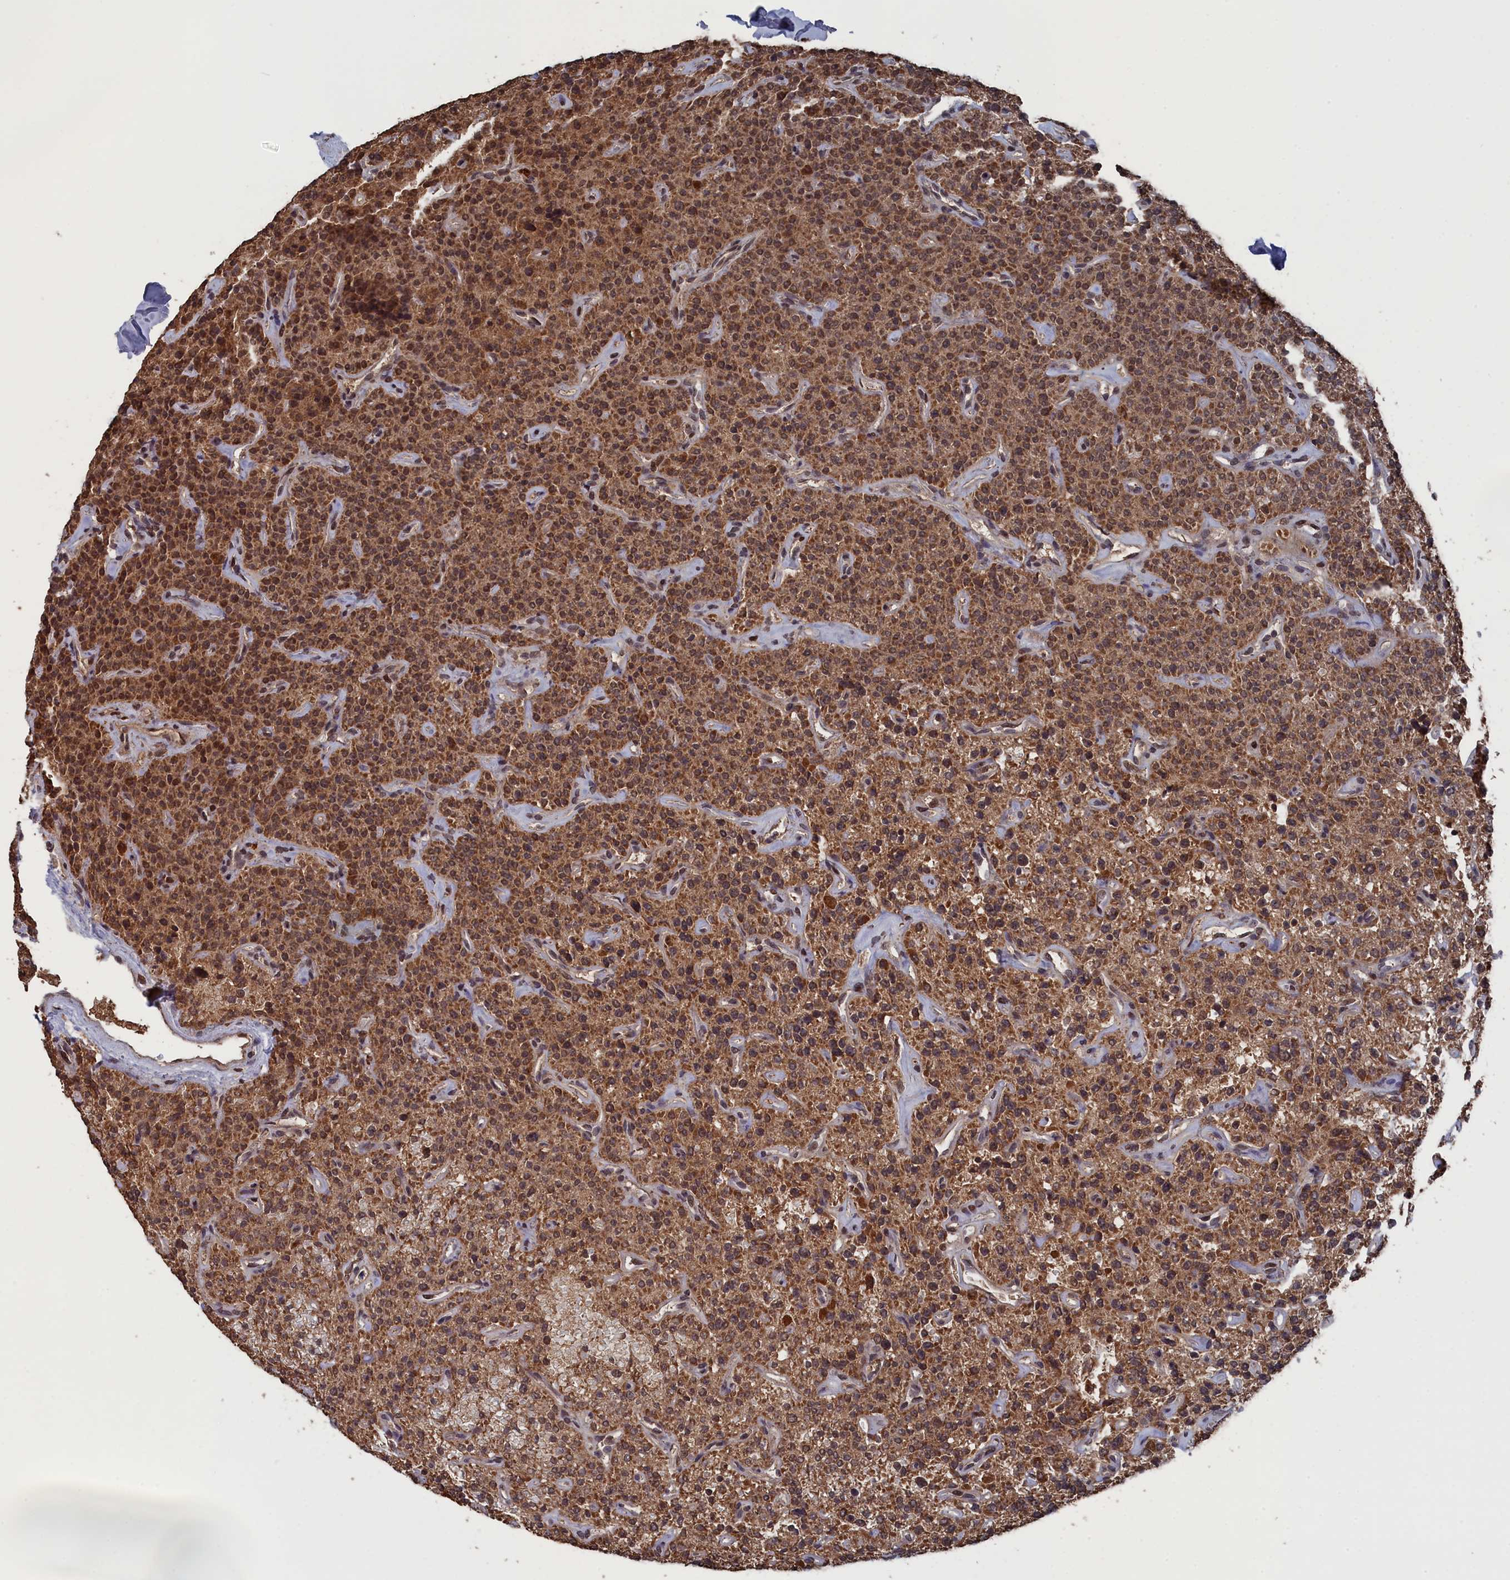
{"staining": {"intensity": "strong", "quantity": ">75%", "location": "cytoplasmic/membranous,nuclear"}, "tissue": "parathyroid gland", "cell_type": "Glandular cells", "image_type": "normal", "snomed": [{"axis": "morphology", "description": "Normal tissue, NOS"}, {"axis": "topography", "description": "Parathyroid gland"}], "caption": "Immunohistochemistry of benign human parathyroid gland reveals high levels of strong cytoplasmic/membranous,nuclear expression in about >75% of glandular cells. (Stains: DAB in brown, nuclei in blue, Microscopy: brightfield microscopy at high magnification).", "gene": "CEACAM21", "patient": {"sex": "male", "age": 46}}